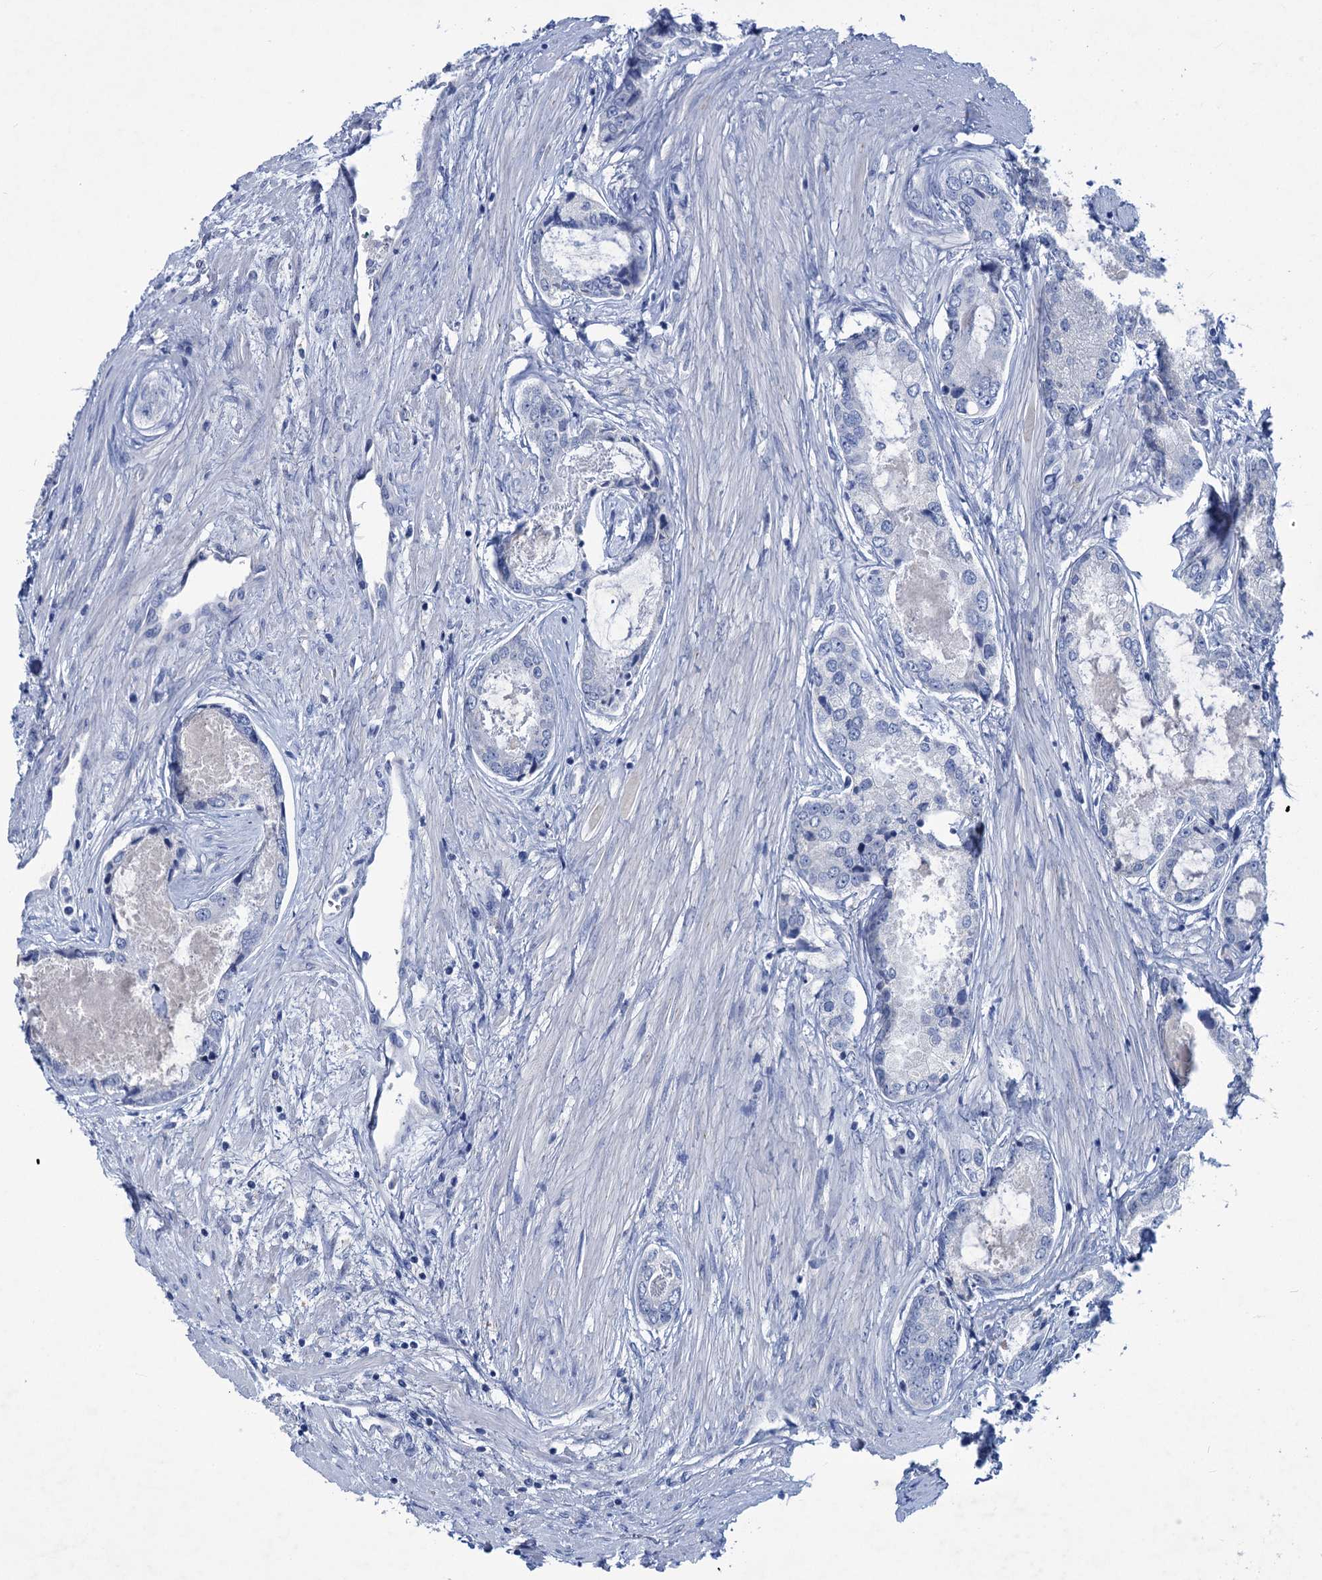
{"staining": {"intensity": "negative", "quantity": "none", "location": "none"}, "tissue": "prostate cancer", "cell_type": "Tumor cells", "image_type": "cancer", "snomed": [{"axis": "morphology", "description": "Adenocarcinoma, Low grade"}, {"axis": "topography", "description": "Prostate"}], "caption": "DAB (3,3'-diaminobenzidine) immunohistochemical staining of human prostate adenocarcinoma (low-grade) exhibits no significant expression in tumor cells.", "gene": "RTKN2", "patient": {"sex": "male", "age": 68}}